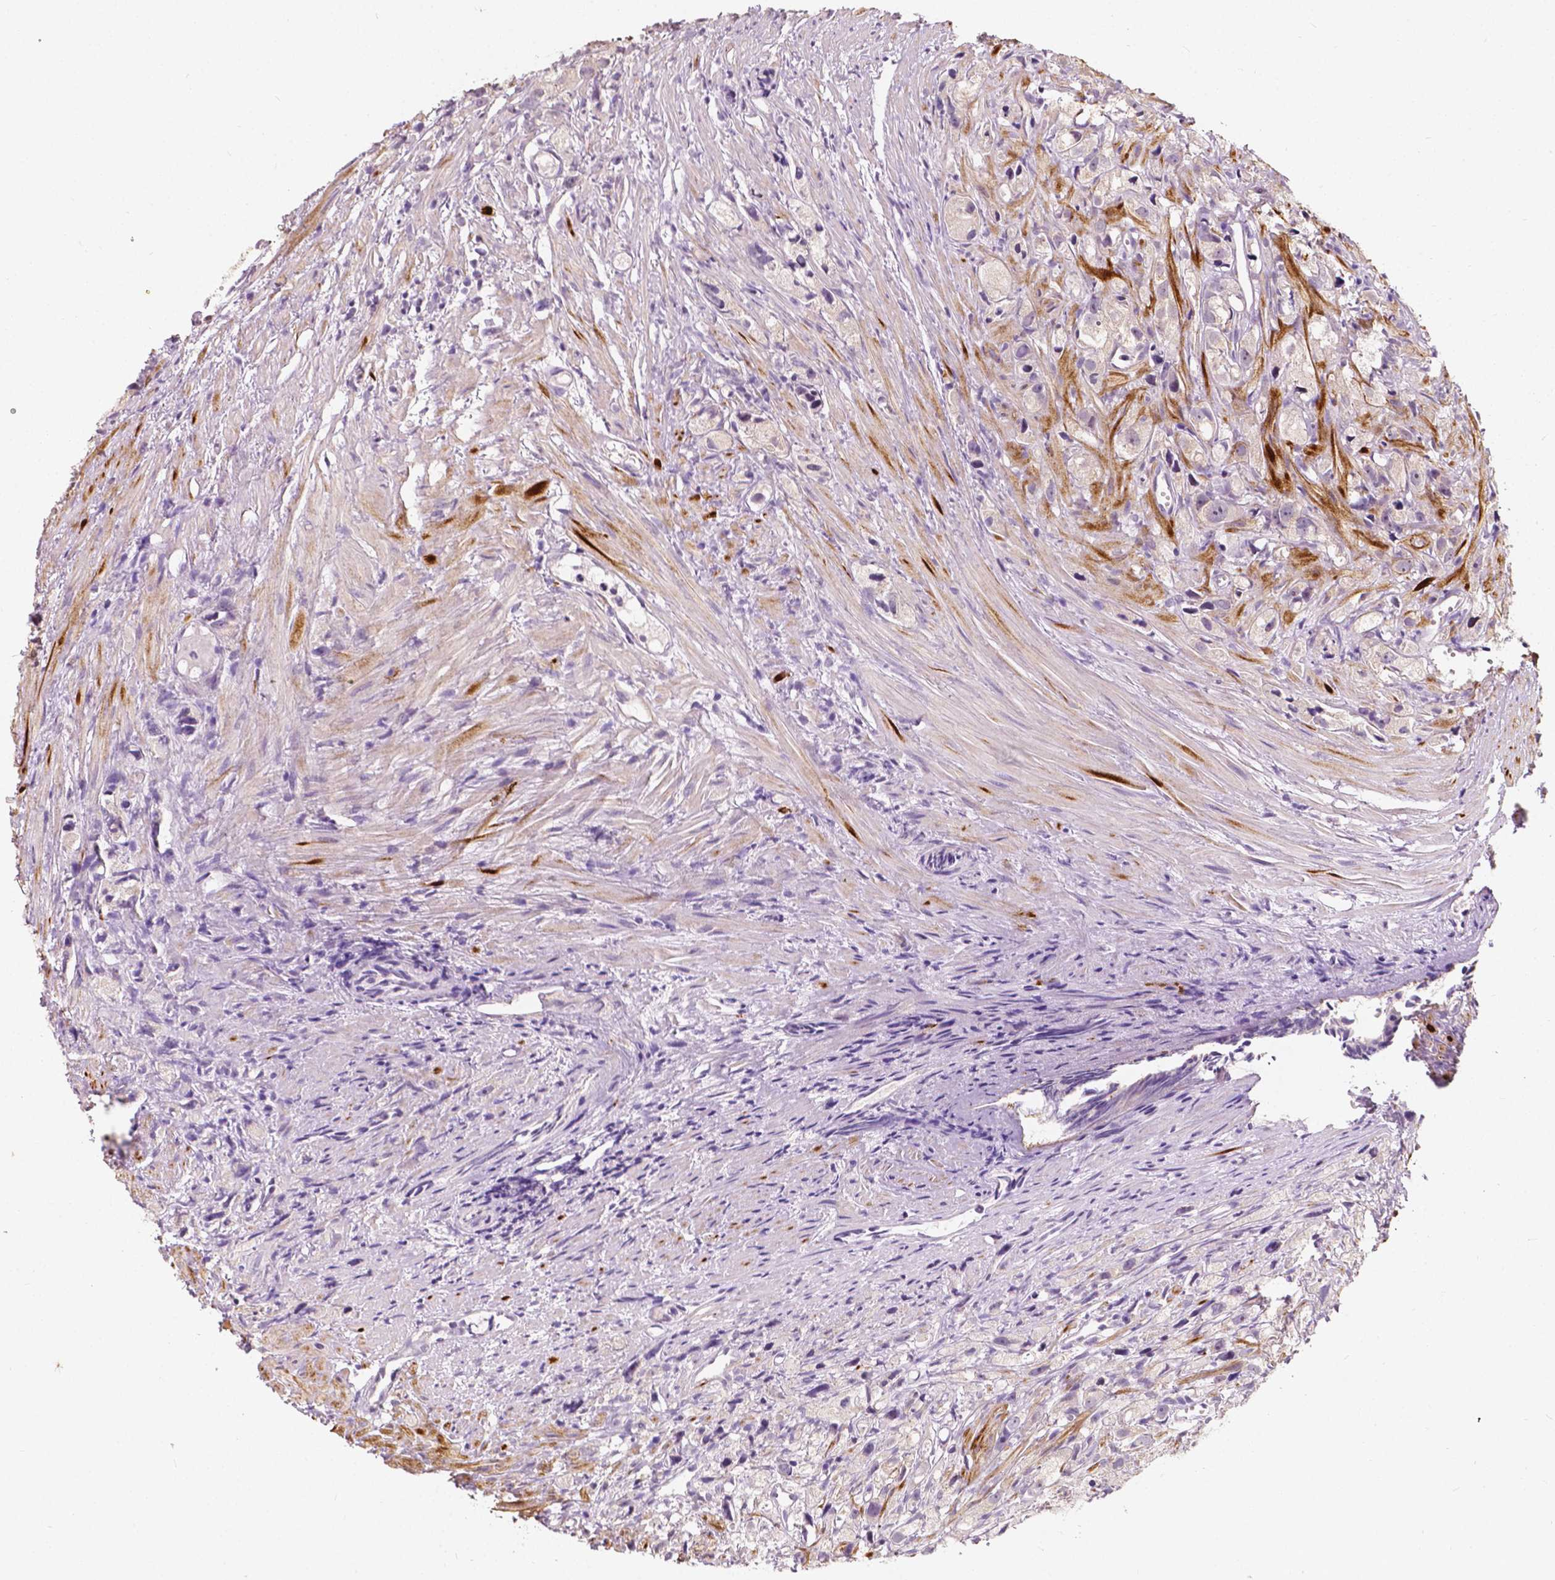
{"staining": {"intensity": "negative", "quantity": "none", "location": "none"}, "tissue": "prostate cancer", "cell_type": "Tumor cells", "image_type": "cancer", "snomed": [{"axis": "morphology", "description": "Adenocarcinoma, High grade"}, {"axis": "topography", "description": "Prostate"}], "caption": "An immunohistochemistry image of adenocarcinoma (high-grade) (prostate) is shown. There is no staining in tumor cells of adenocarcinoma (high-grade) (prostate).", "gene": "SIRT2", "patient": {"sex": "male", "age": 75}}